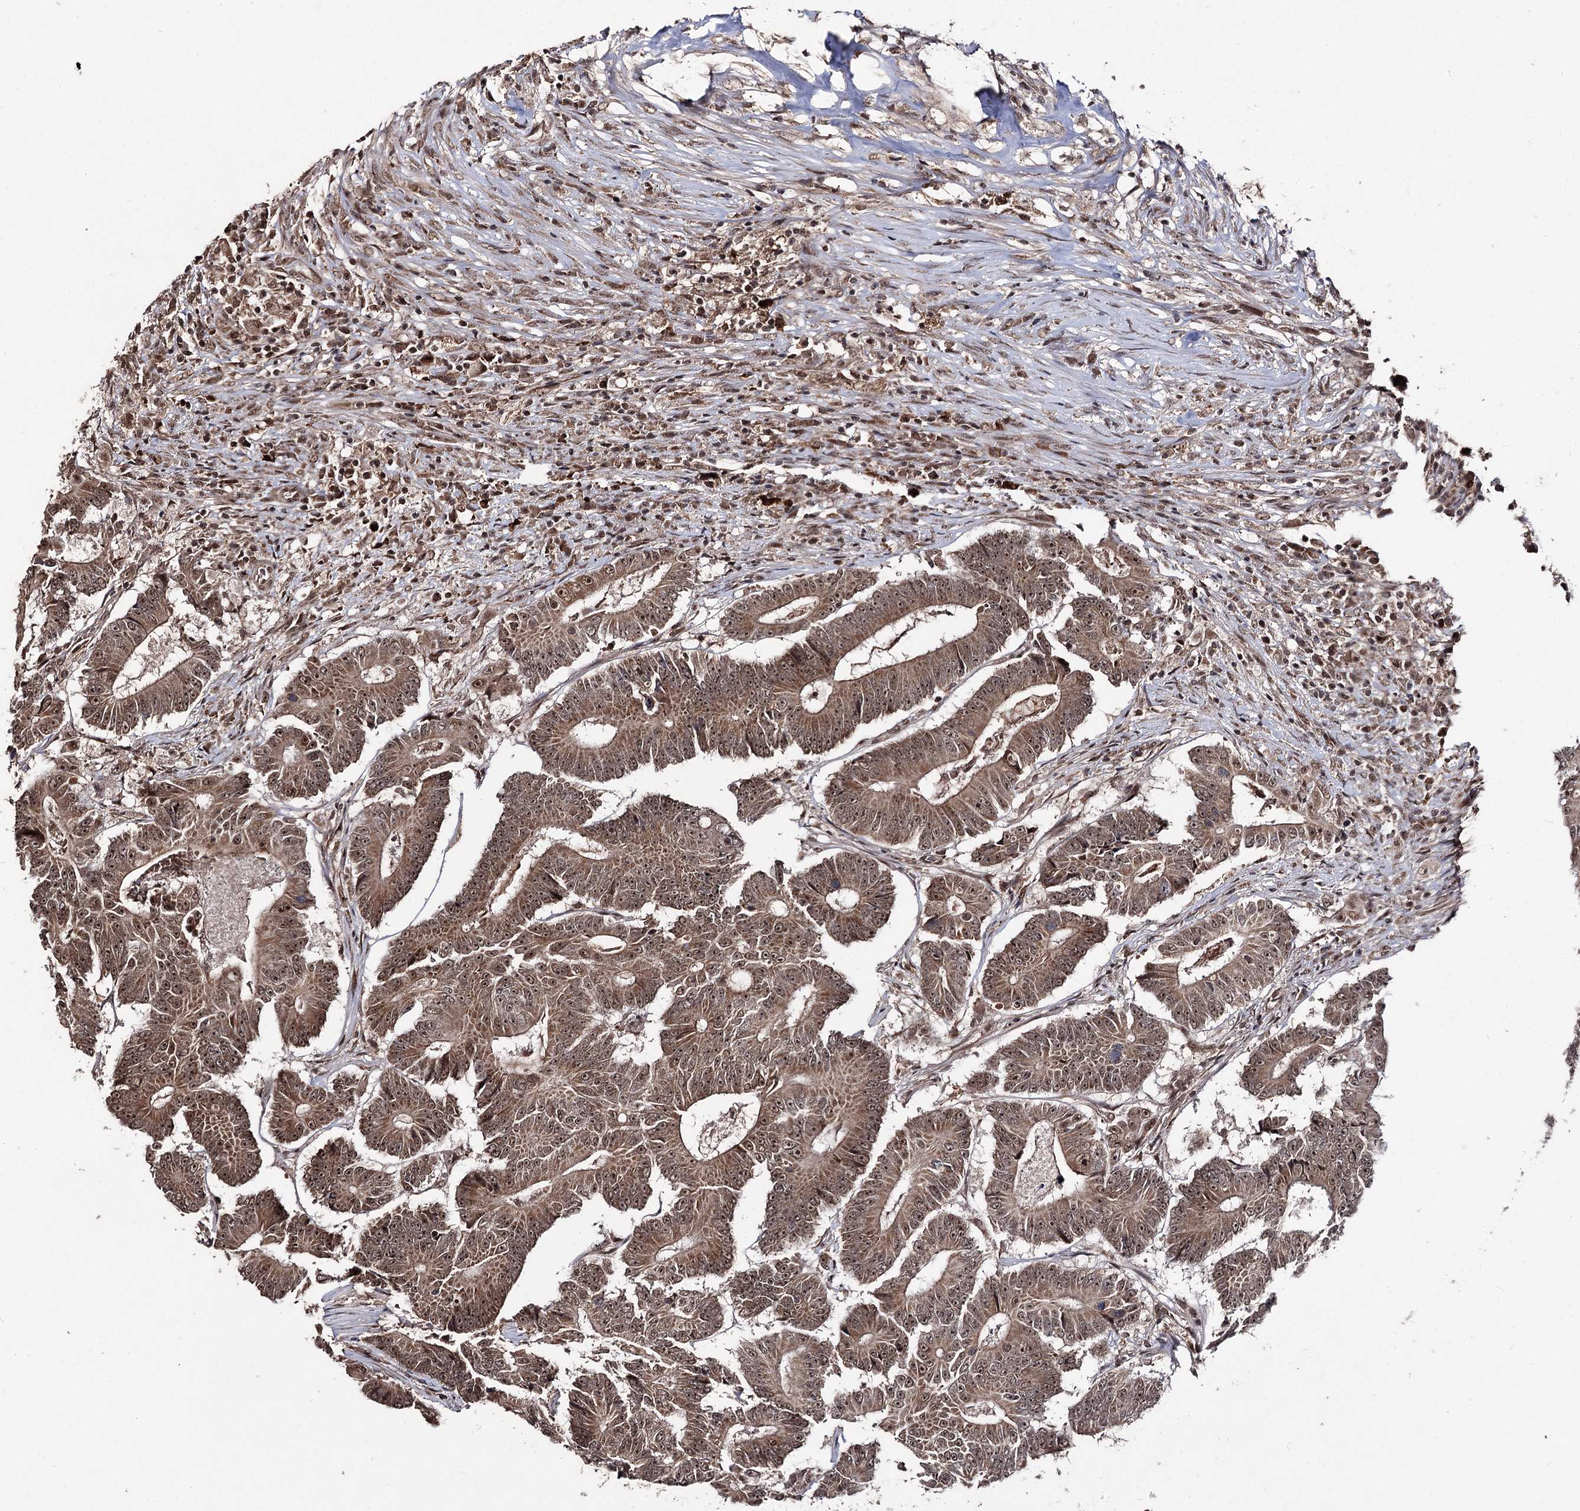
{"staining": {"intensity": "moderate", "quantity": ">75%", "location": "cytoplasmic/membranous,nuclear"}, "tissue": "colorectal cancer", "cell_type": "Tumor cells", "image_type": "cancer", "snomed": [{"axis": "morphology", "description": "Adenocarcinoma, NOS"}, {"axis": "topography", "description": "Colon"}], "caption": "Colorectal cancer (adenocarcinoma) stained with DAB immunohistochemistry reveals medium levels of moderate cytoplasmic/membranous and nuclear expression in about >75% of tumor cells.", "gene": "FAM53B", "patient": {"sex": "male", "age": 83}}